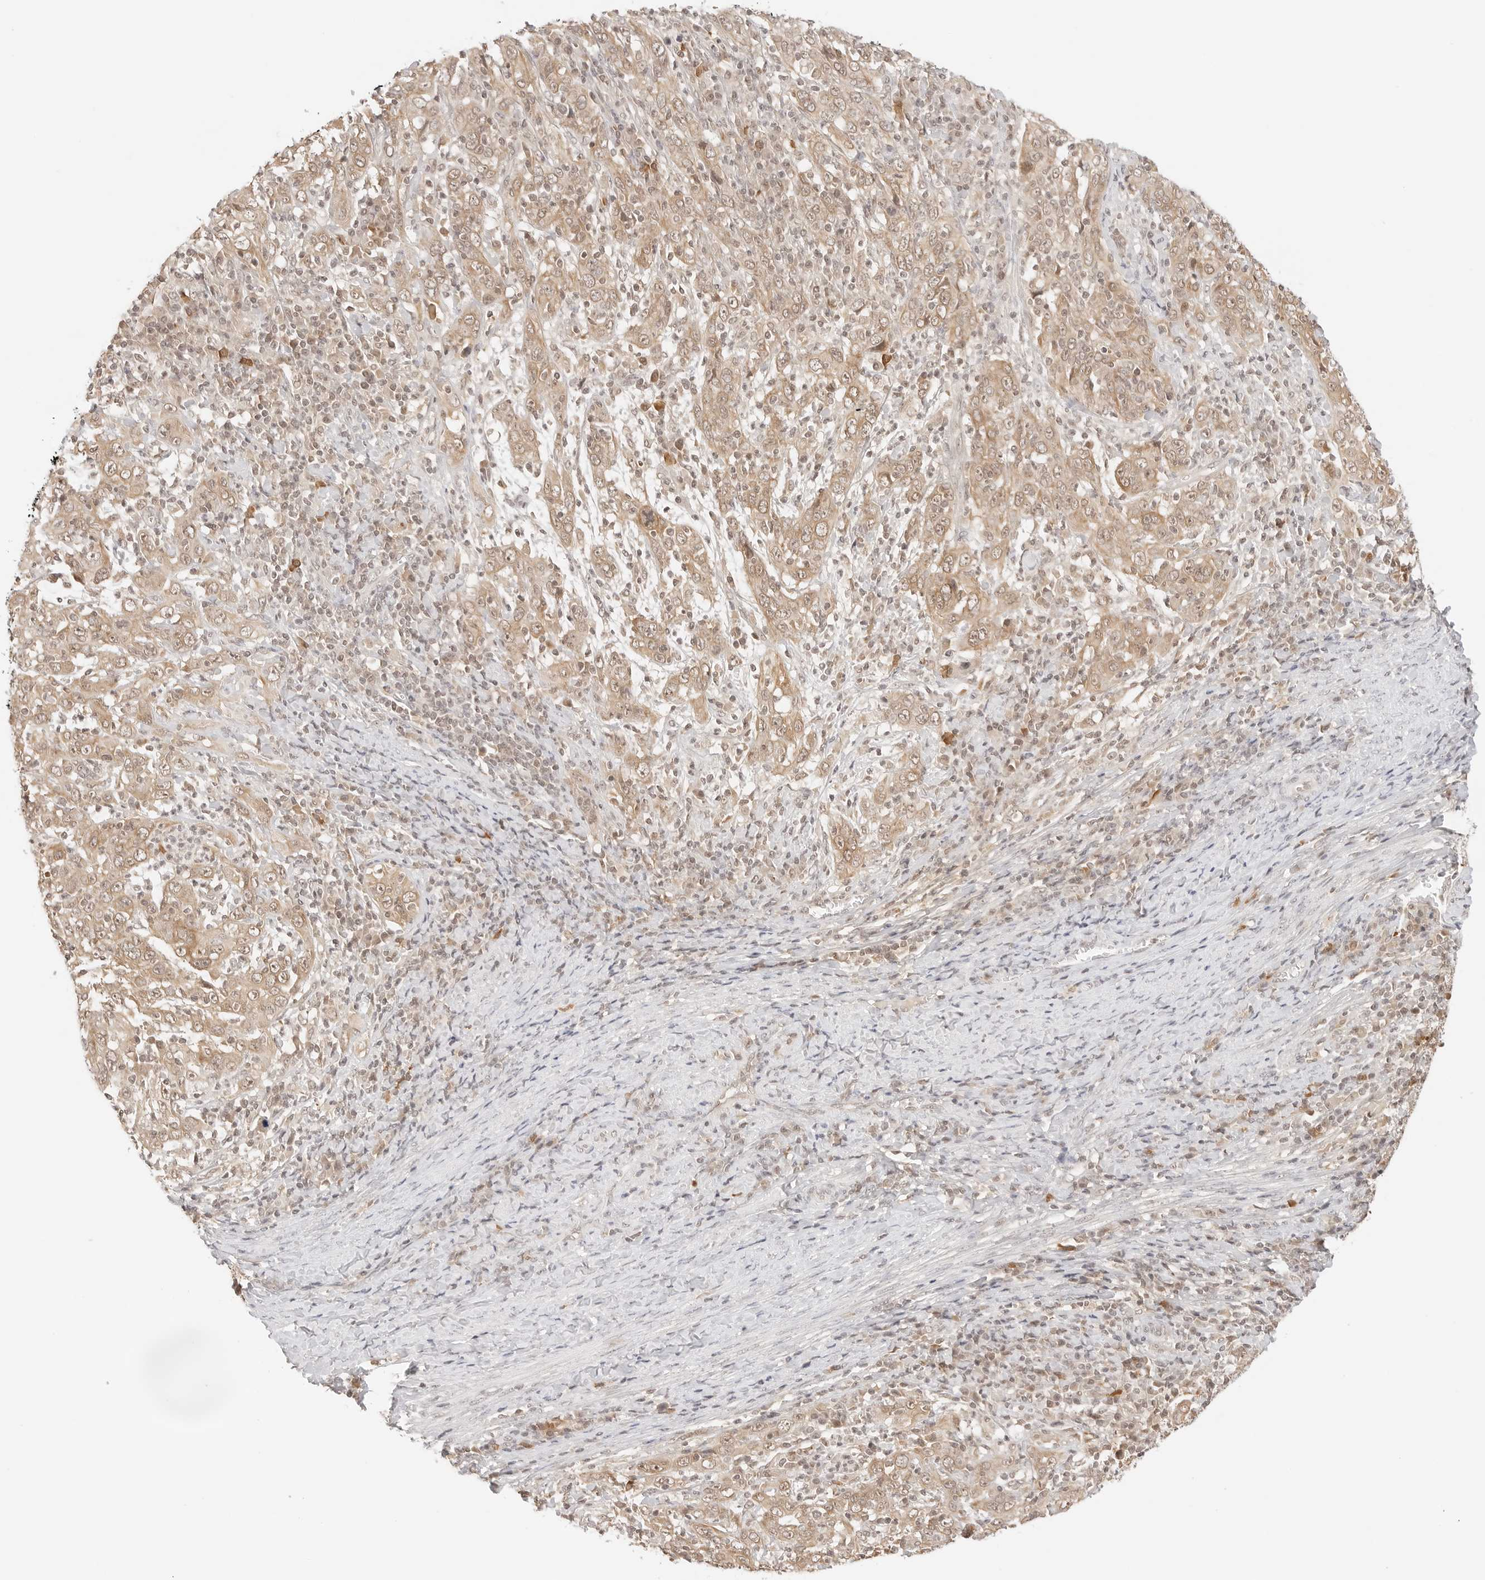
{"staining": {"intensity": "moderate", "quantity": ">75%", "location": "cytoplasmic/membranous,nuclear"}, "tissue": "cervical cancer", "cell_type": "Tumor cells", "image_type": "cancer", "snomed": [{"axis": "morphology", "description": "Squamous cell carcinoma, NOS"}, {"axis": "topography", "description": "Cervix"}], "caption": "Immunohistochemistry of squamous cell carcinoma (cervical) shows medium levels of moderate cytoplasmic/membranous and nuclear staining in about >75% of tumor cells.", "gene": "SEPTIN4", "patient": {"sex": "female", "age": 46}}